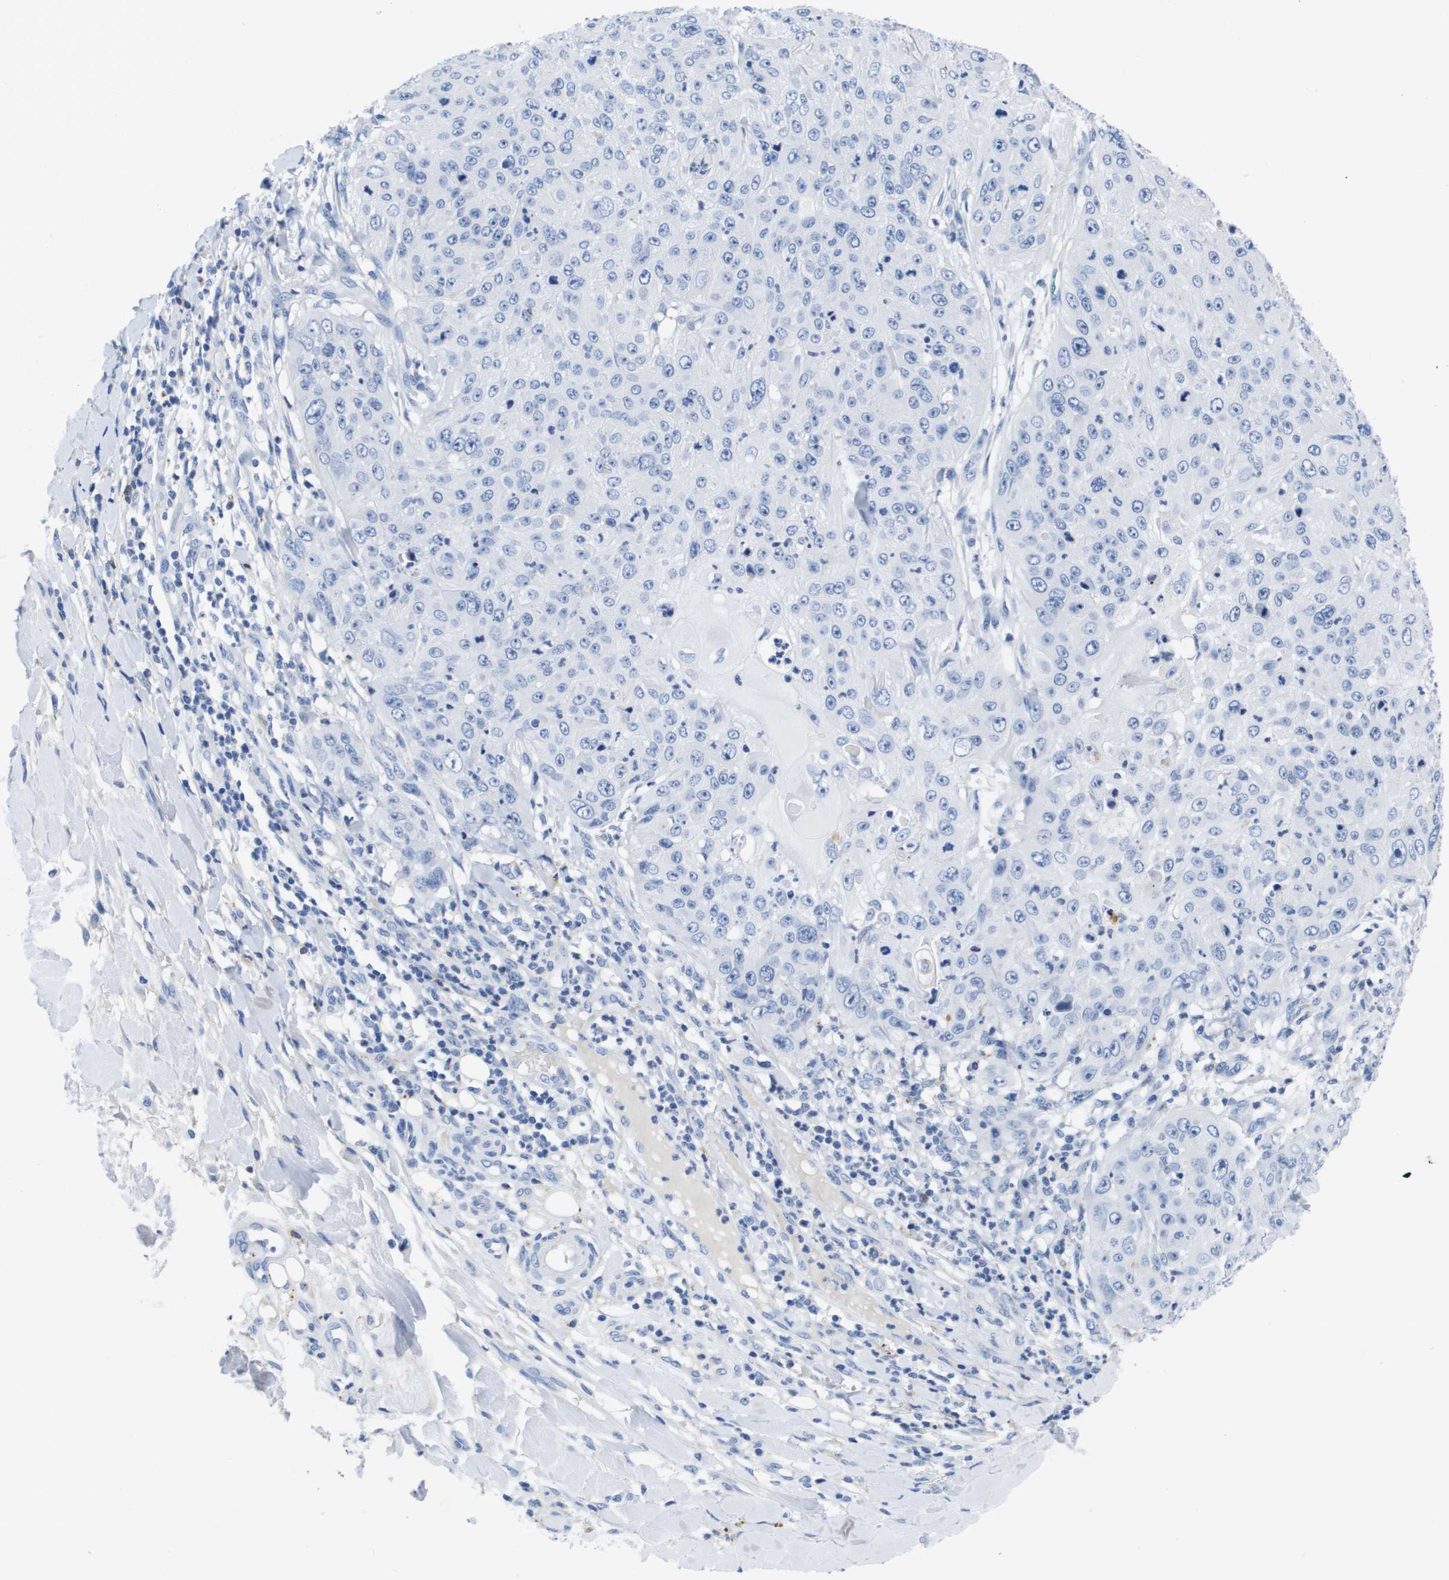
{"staining": {"intensity": "negative", "quantity": "none", "location": "none"}, "tissue": "skin cancer", "cell_type": "Tumor cells", "image_type": "cancer", "snomed": [{"axis": "morphology", "description": "Squamous cell carcinoma, NOS"}, {"axis": "topography", "description": "Skin"}], "caption": "Tumor cells show no significant protein staining in skin cancer. (DAB (3,3'-diaminobenzidine) IHC with hematoxylin counter stain).", "gene": "MS4A1", "patient": {"sex": "female", "age": 80}}